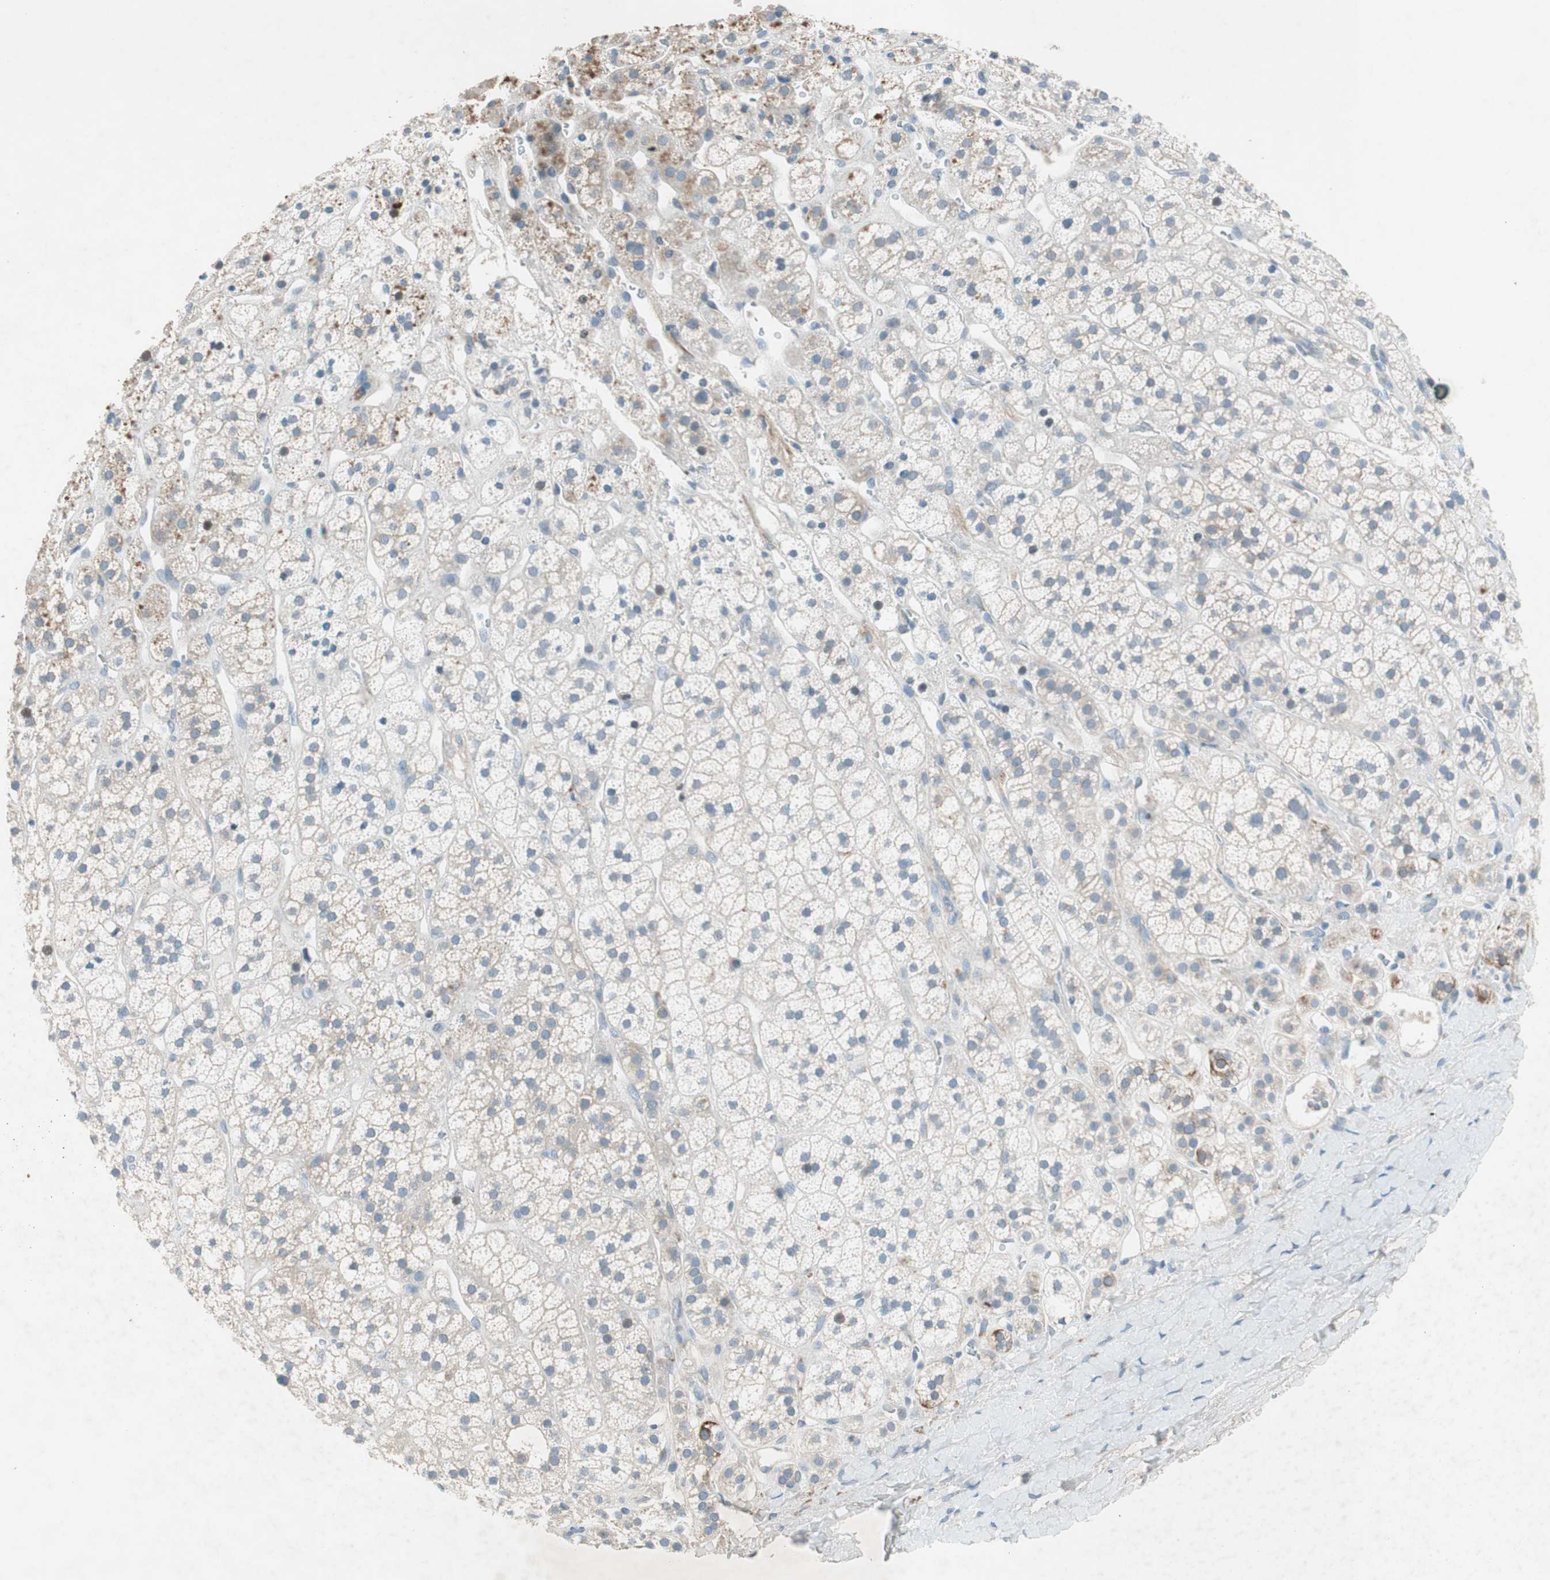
{"staining": {"intensity": "weak", "quantity": "25%-75%", "location": "cytoplasmic/membranous"}, "tissue": "adrenal gland", "cell_type": "Glandular cells", "image_type": "normal", "snomed": [{"axis": "morphology", "description": "Normal tissue, NOS"}, {"axis": "topography", "description": "Adrenal gland"}], "caption": "The histopathology image shows staining of benign adrenal gland, revealing weak cytoplasmic/membranous protein staining (brown color) within glandular cells.", "gene": "PRRG4", "patient": {"sex": "male", "age": 56}}